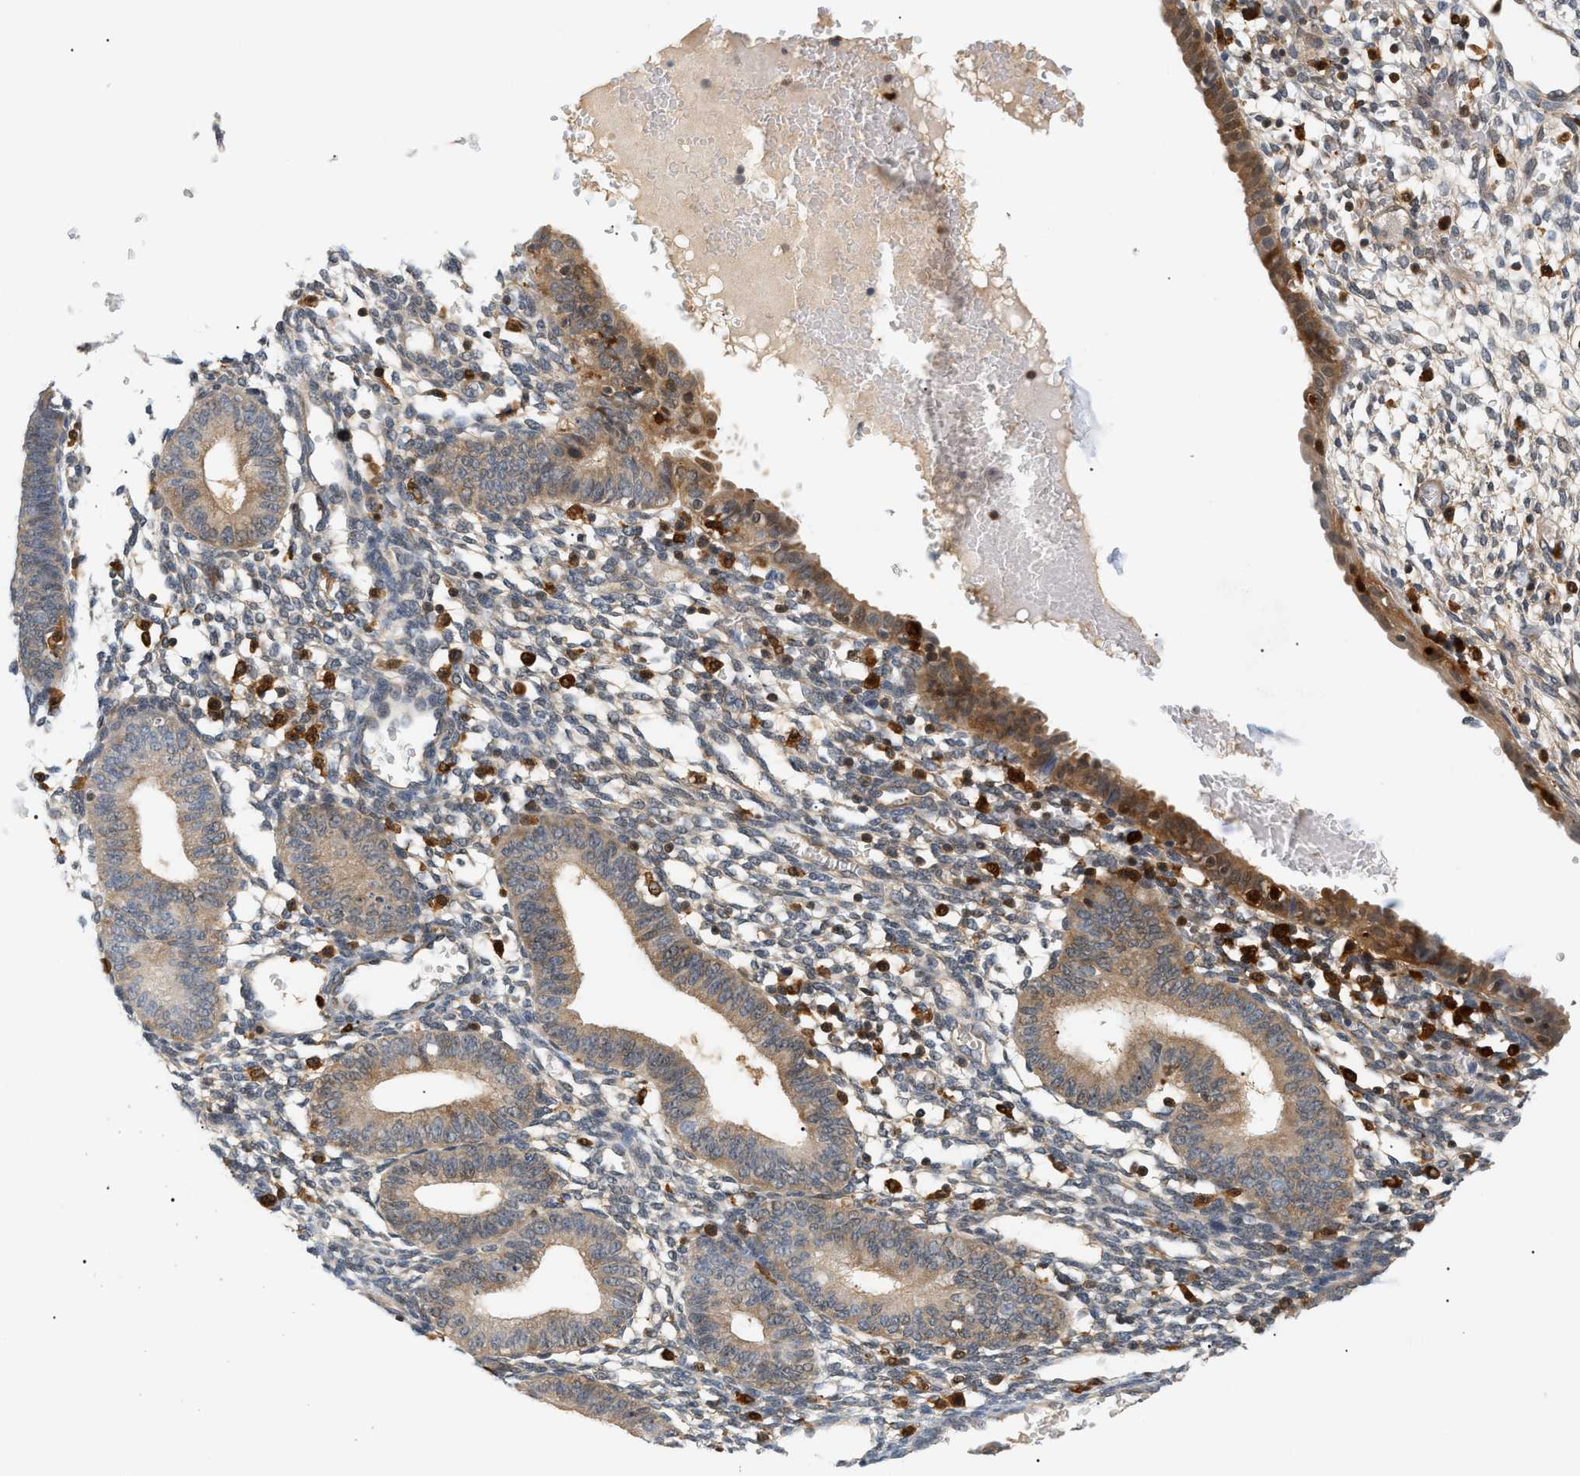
{"staining": {"intensity": "weak", "quantity": "25%-75%", "location": "cytoplasmic/membranous"}, "tissue": "endometrium", "cell_type": "Cells in endometrial stroma", "image_type": "normal", "snomed": [{"axis": "morphology", "description": "Normal tissue, NOS"}, {"axis": "topography", "description": "Endometrium"}], "caption": "Normal endometrium displays weak cytoplasmic/membranous staining in approximately 25%-75% of cells in endometrial stroma.", "gene": "PYCARD", "patient": {"sex": "female", "age": 61}}